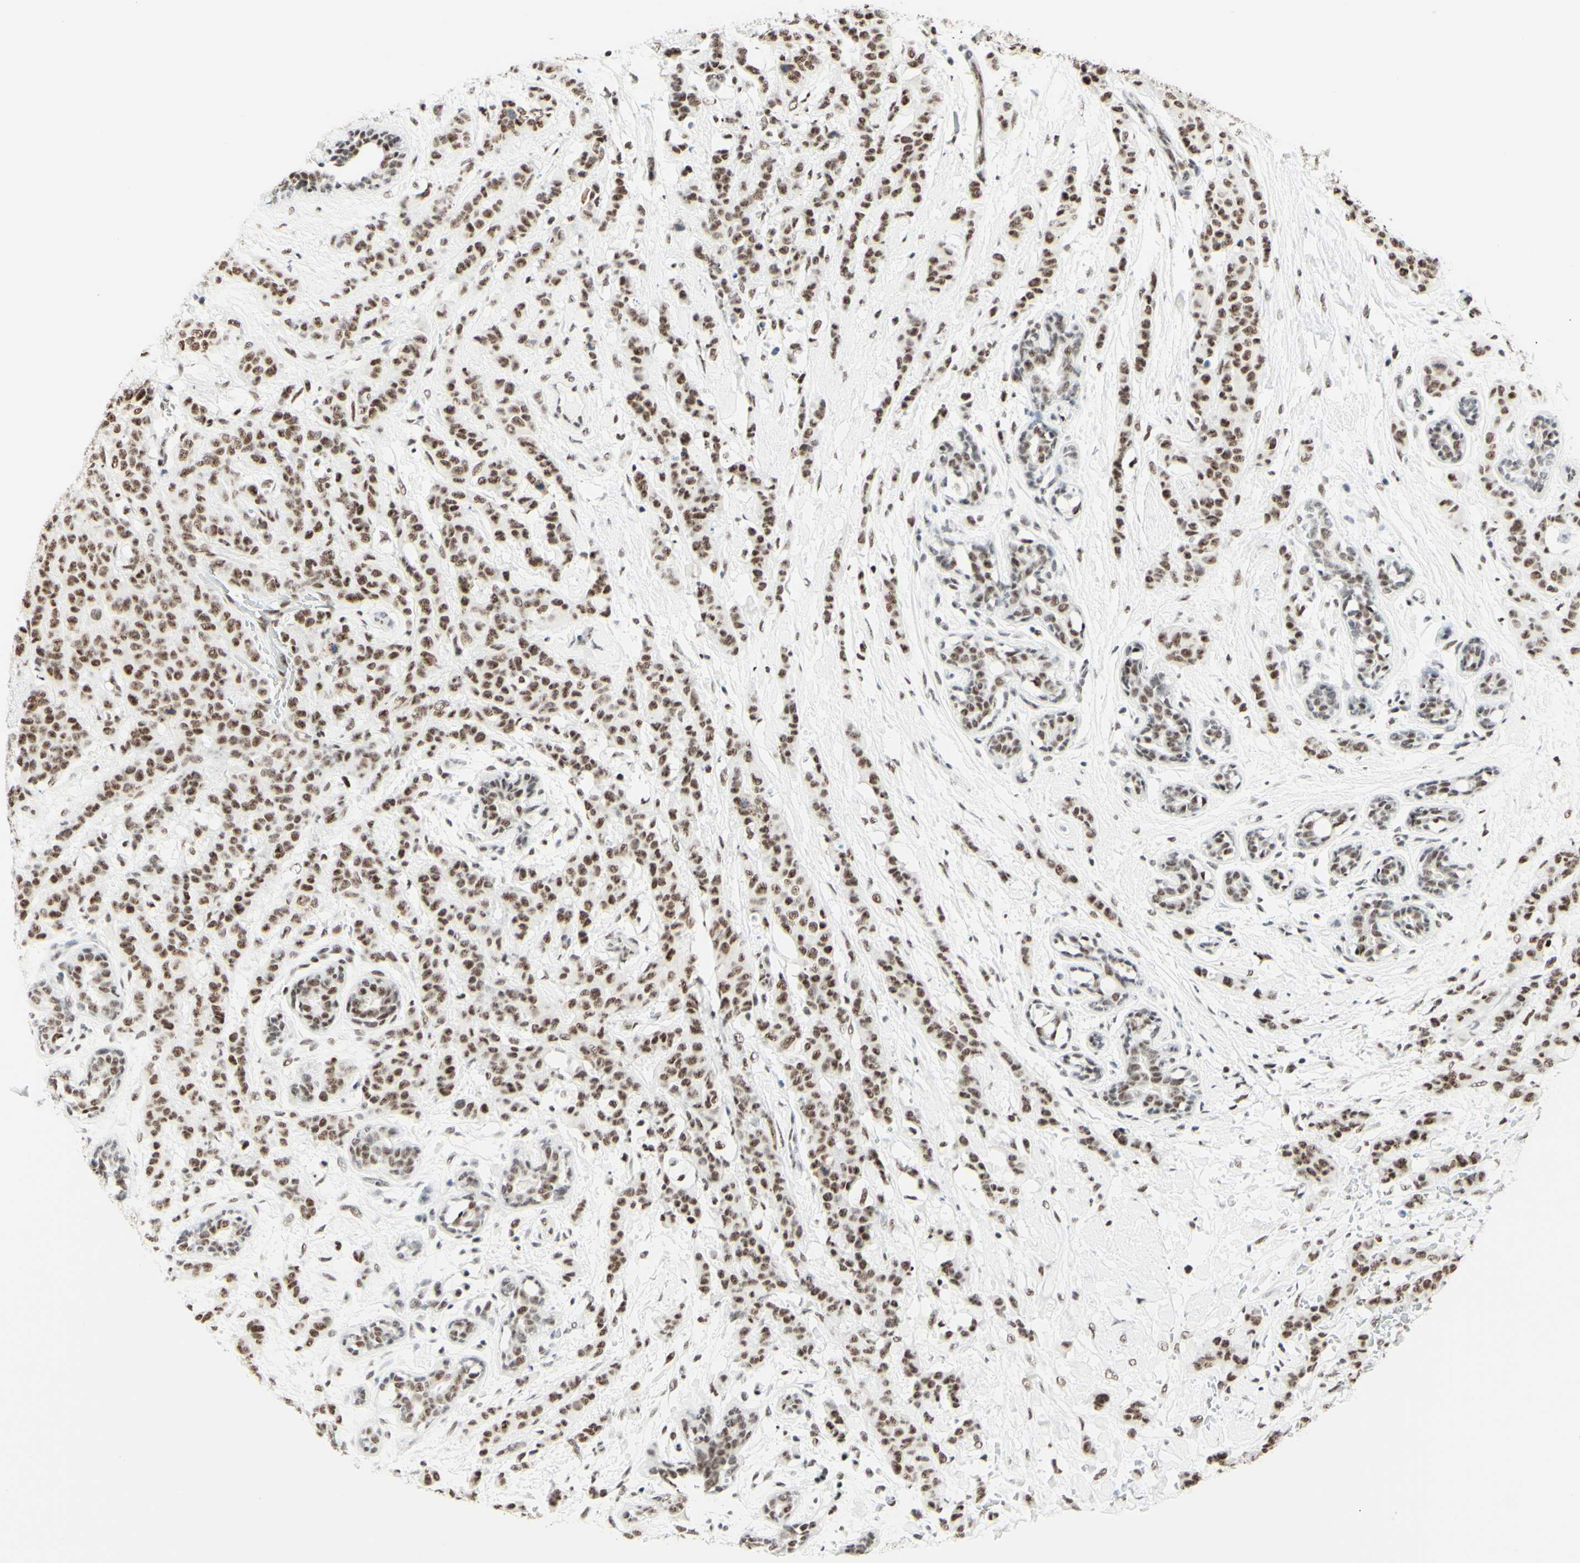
{"staining": {"intensity": "moderate", "quantity": "25%-75%", "location": "nuclear"}, "tissue": "breast cancer", "cell_type": "Tumor cells", "image_type": "cancer", "snomed": [{"axis": "morphology", "description": "Normal tissue, NOS"}, {"axis": "morphology", "description": "Duct carcinoma"}, {"axis": "topography", "description": "Breast"}], "caption": "A photomicrograph of human breast invasive ductal carcinoma stained for a protein displays moderate nuclear brown staining in tumor cells.", "gene": "WTAP", "patient": {"sex": "female", "age": 40}}